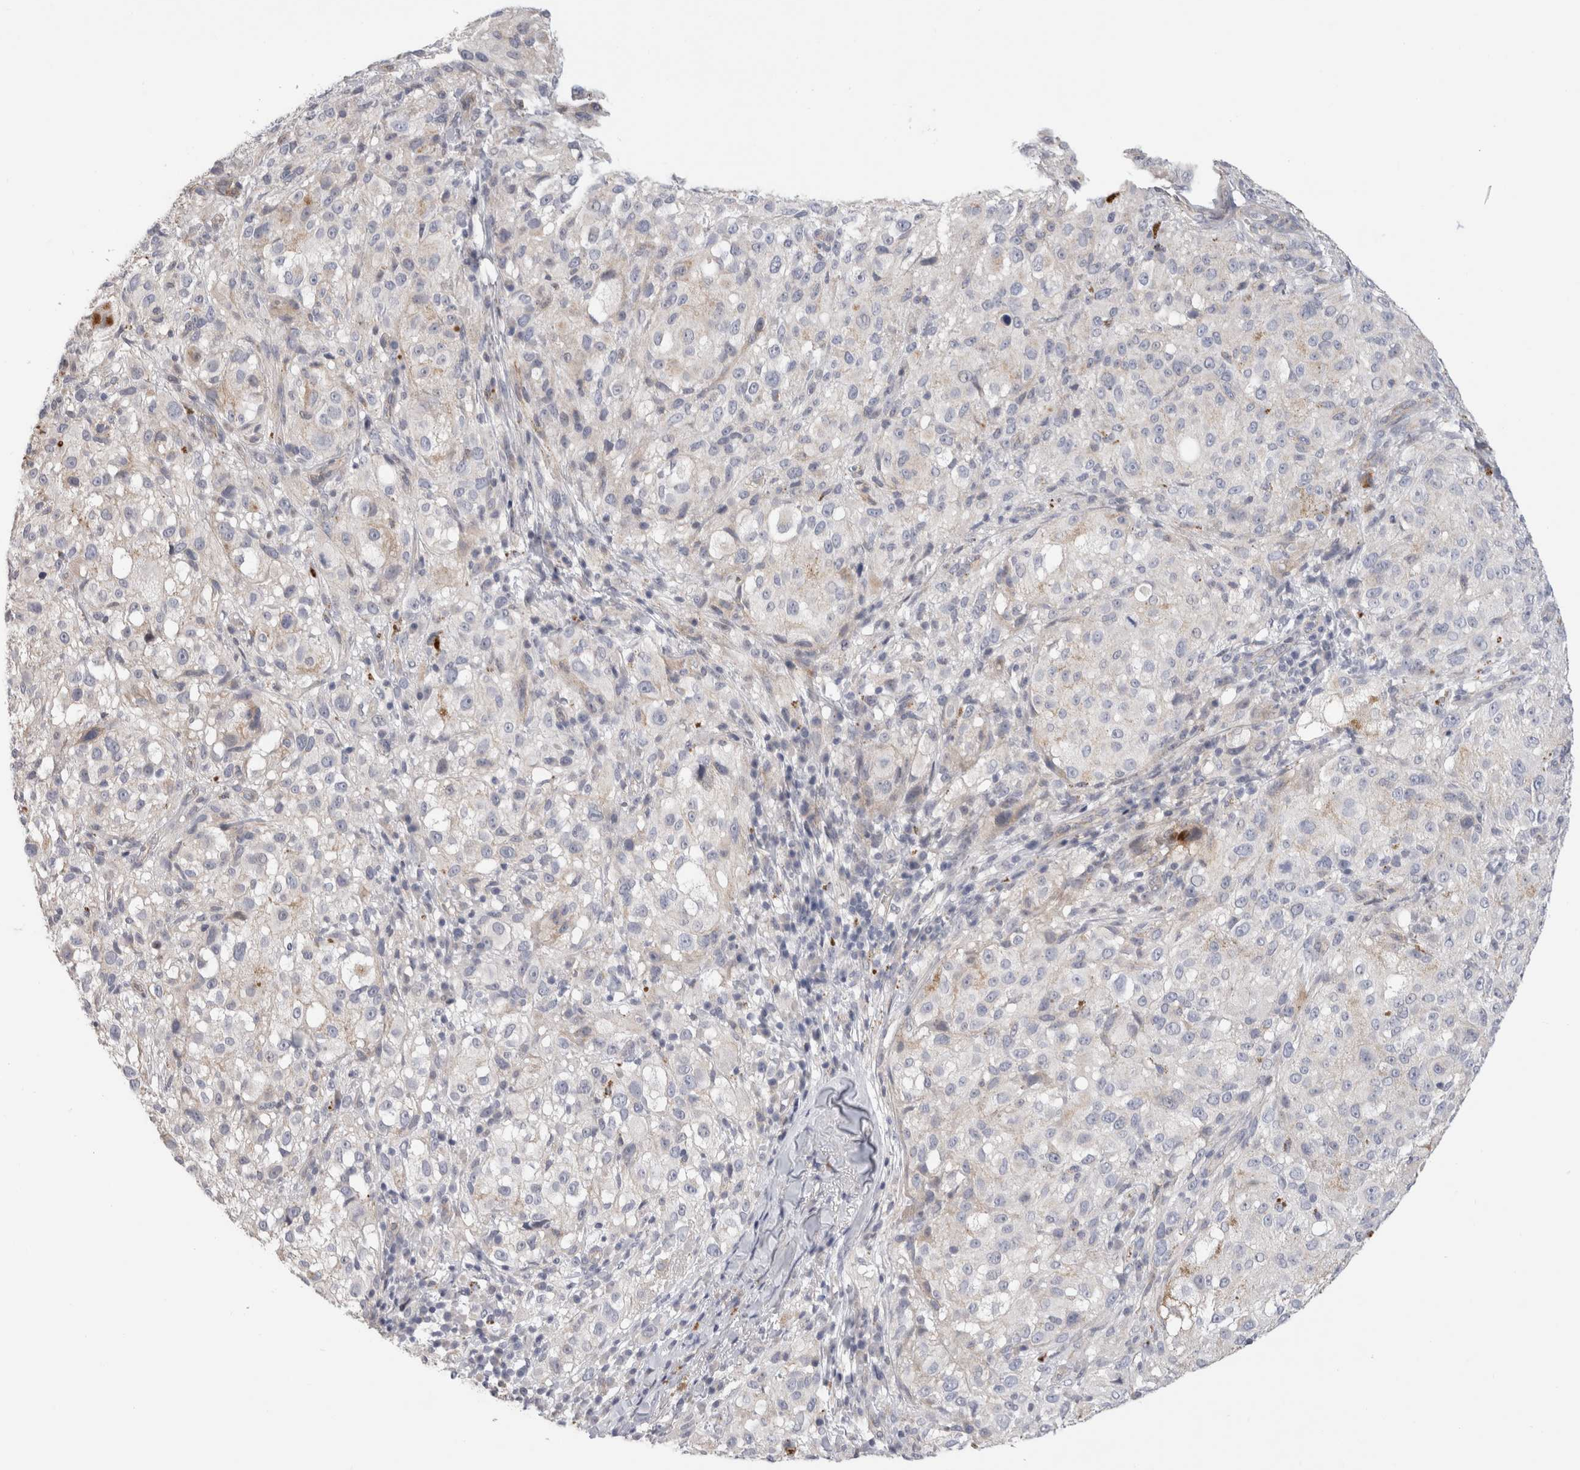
{"staining": {"intensity": "negative", "quantity": "none", "location": "none"}, "tissue": "melanoma", "cell_type": "Tumor cells", "image_type": "cancer", "snomed": [{"axis": "morphology", "description": "Necrosis, NOS"}, {"axis": "morphology", "description": "Malignant melanoma, NOS"}, {"axis": "topography", "description": "Skin"}], "caption": "A micrograph of malignant melanoma stained for a protein reveals no brown staining in tumor cells.", "gene": "AFP", "patient": {"sex": "female", "age": 87}}